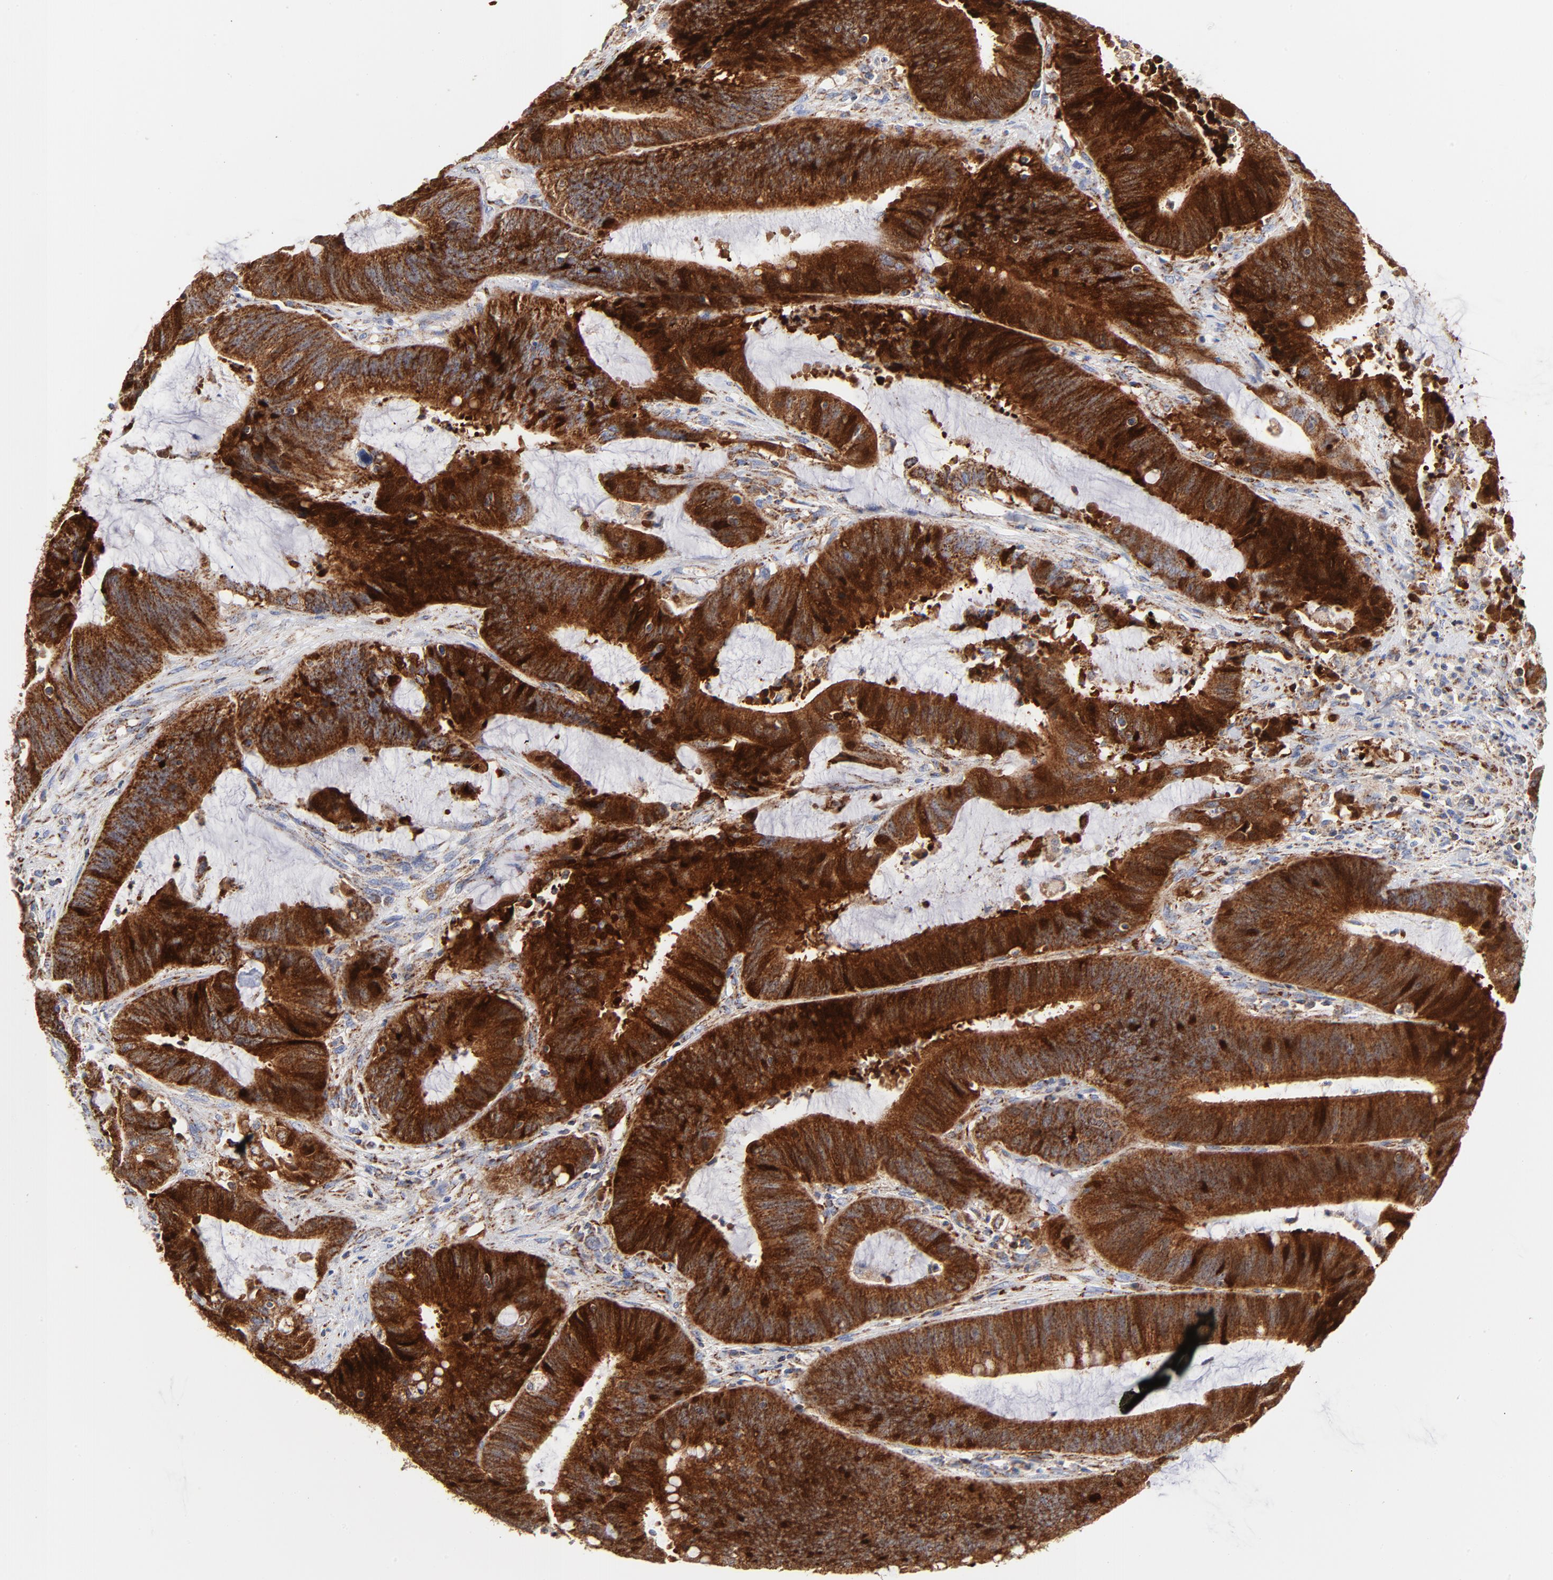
{"staining": {"intensity": "strong", "quantity": ">75%", "location": "cytoplasmic/membranous"}, "tissue": "colorectal cancer", "cell_type": "Tumor cells", "image_type": "cancer", "snomed": [{"axis": "morphology", "description": "Adenocarcinoma, NOS"}, {"axis": "topography", "description": "Rectum"}], "caption": "This is a micrograph of immunohistochemistry staining of colorectal adenocarcinoma, which shows strong expression in the cytoplasmic/membranous of tumor cells.", "gene": "DIABLO", "patient": {"sex": "female", "age": 66}}